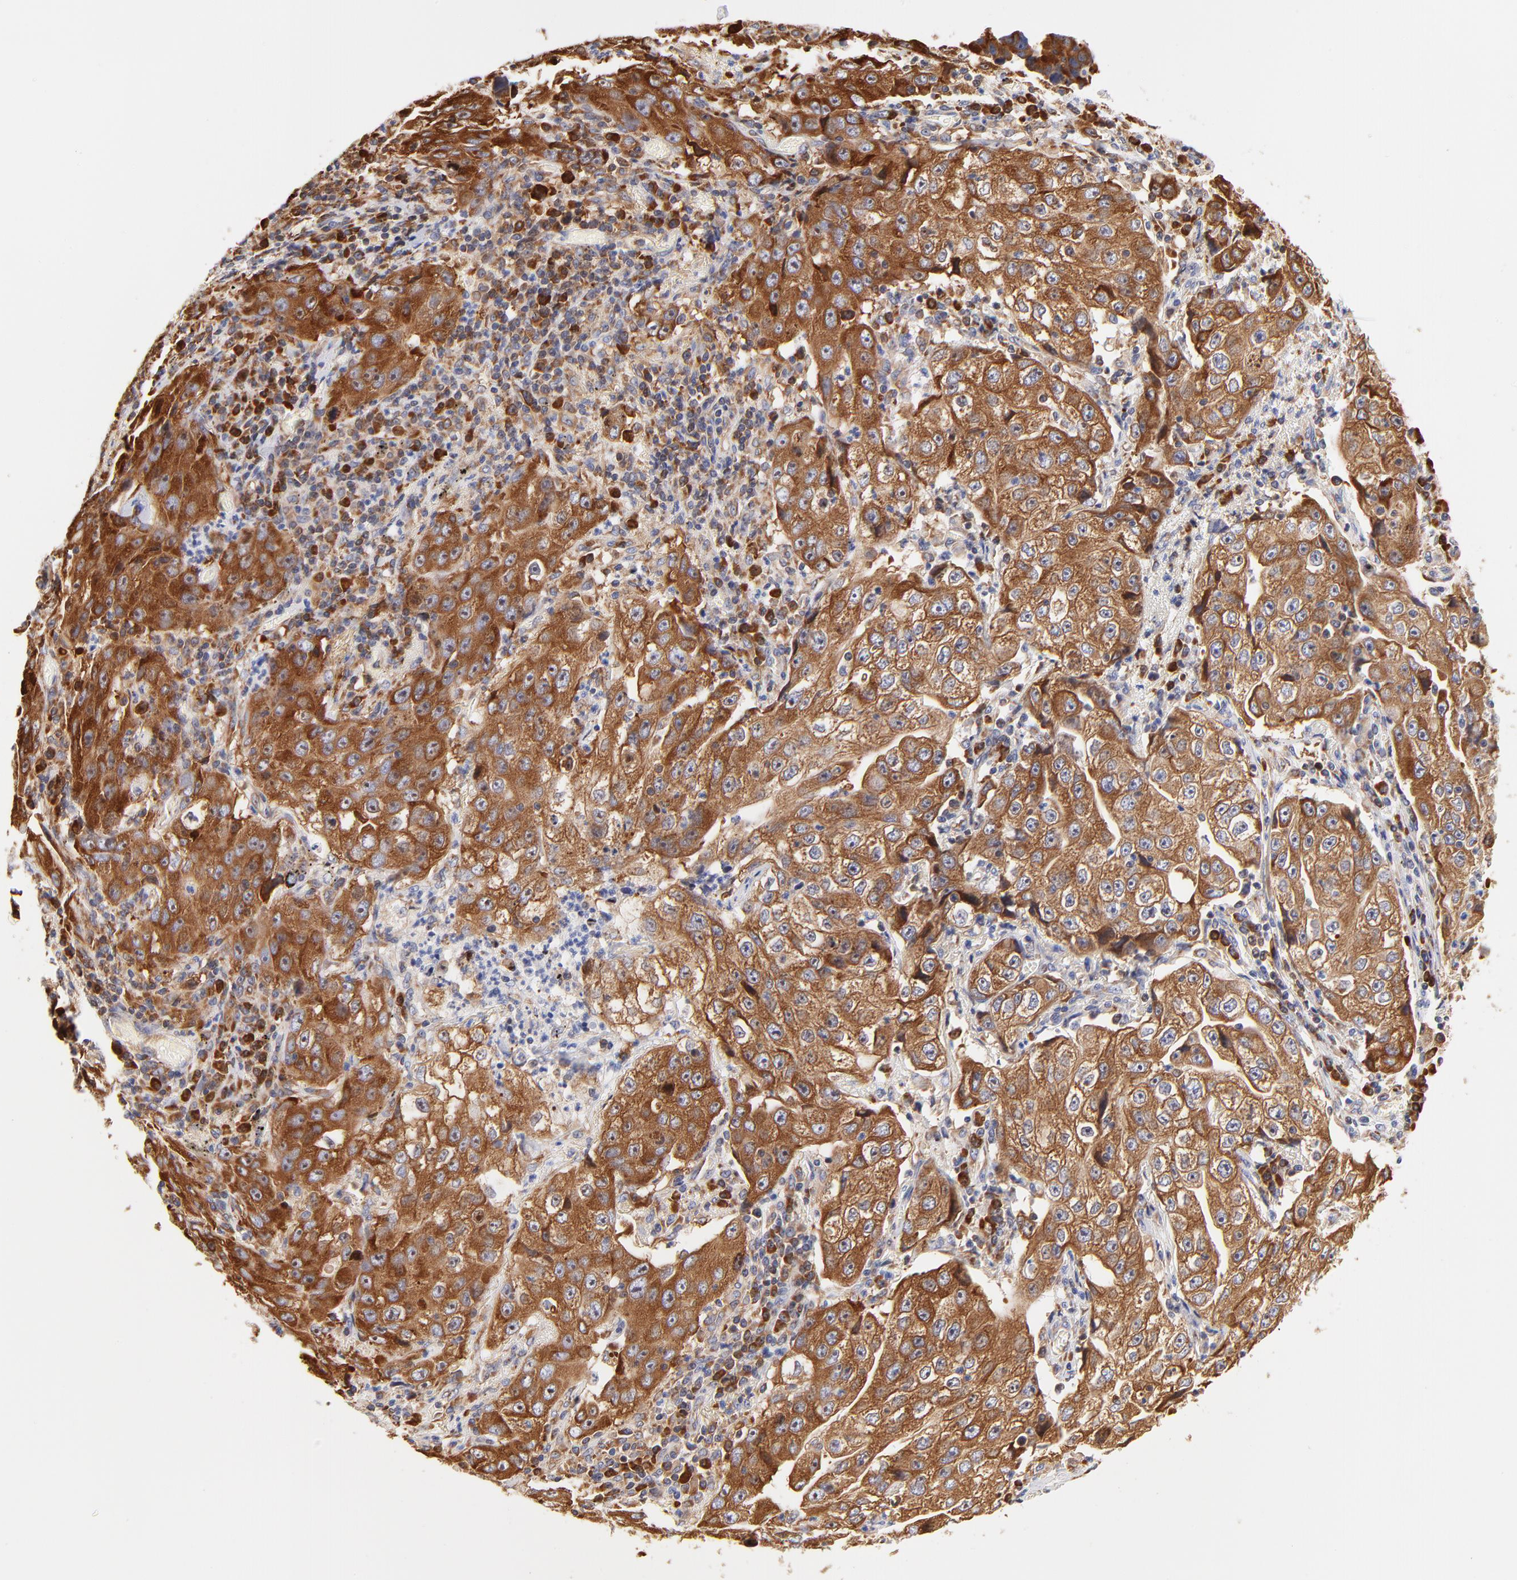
{"staining": {"intensity": "moderate", "quantity": ">75%", "location": "cytoplasmic/membranous"}, "tissue": "lung cancer", "cell_type": "Tumor cells", "image_type": "cancer", "snomed": [{"axis": "morphology", "description": "Squamous cell carcinoma, NOS"}, {"axis": "topography", "description": "Lung"}], "caption": "Lung cancer (squamous cell carcinoma) tissue exhibits moderate cytoplasmic/membranous expression in approximately >75% of tumor cells, visualized by immunohistochemistry.", "gene": "RPL27", "patient": {"sex": "male", "age": 64}}